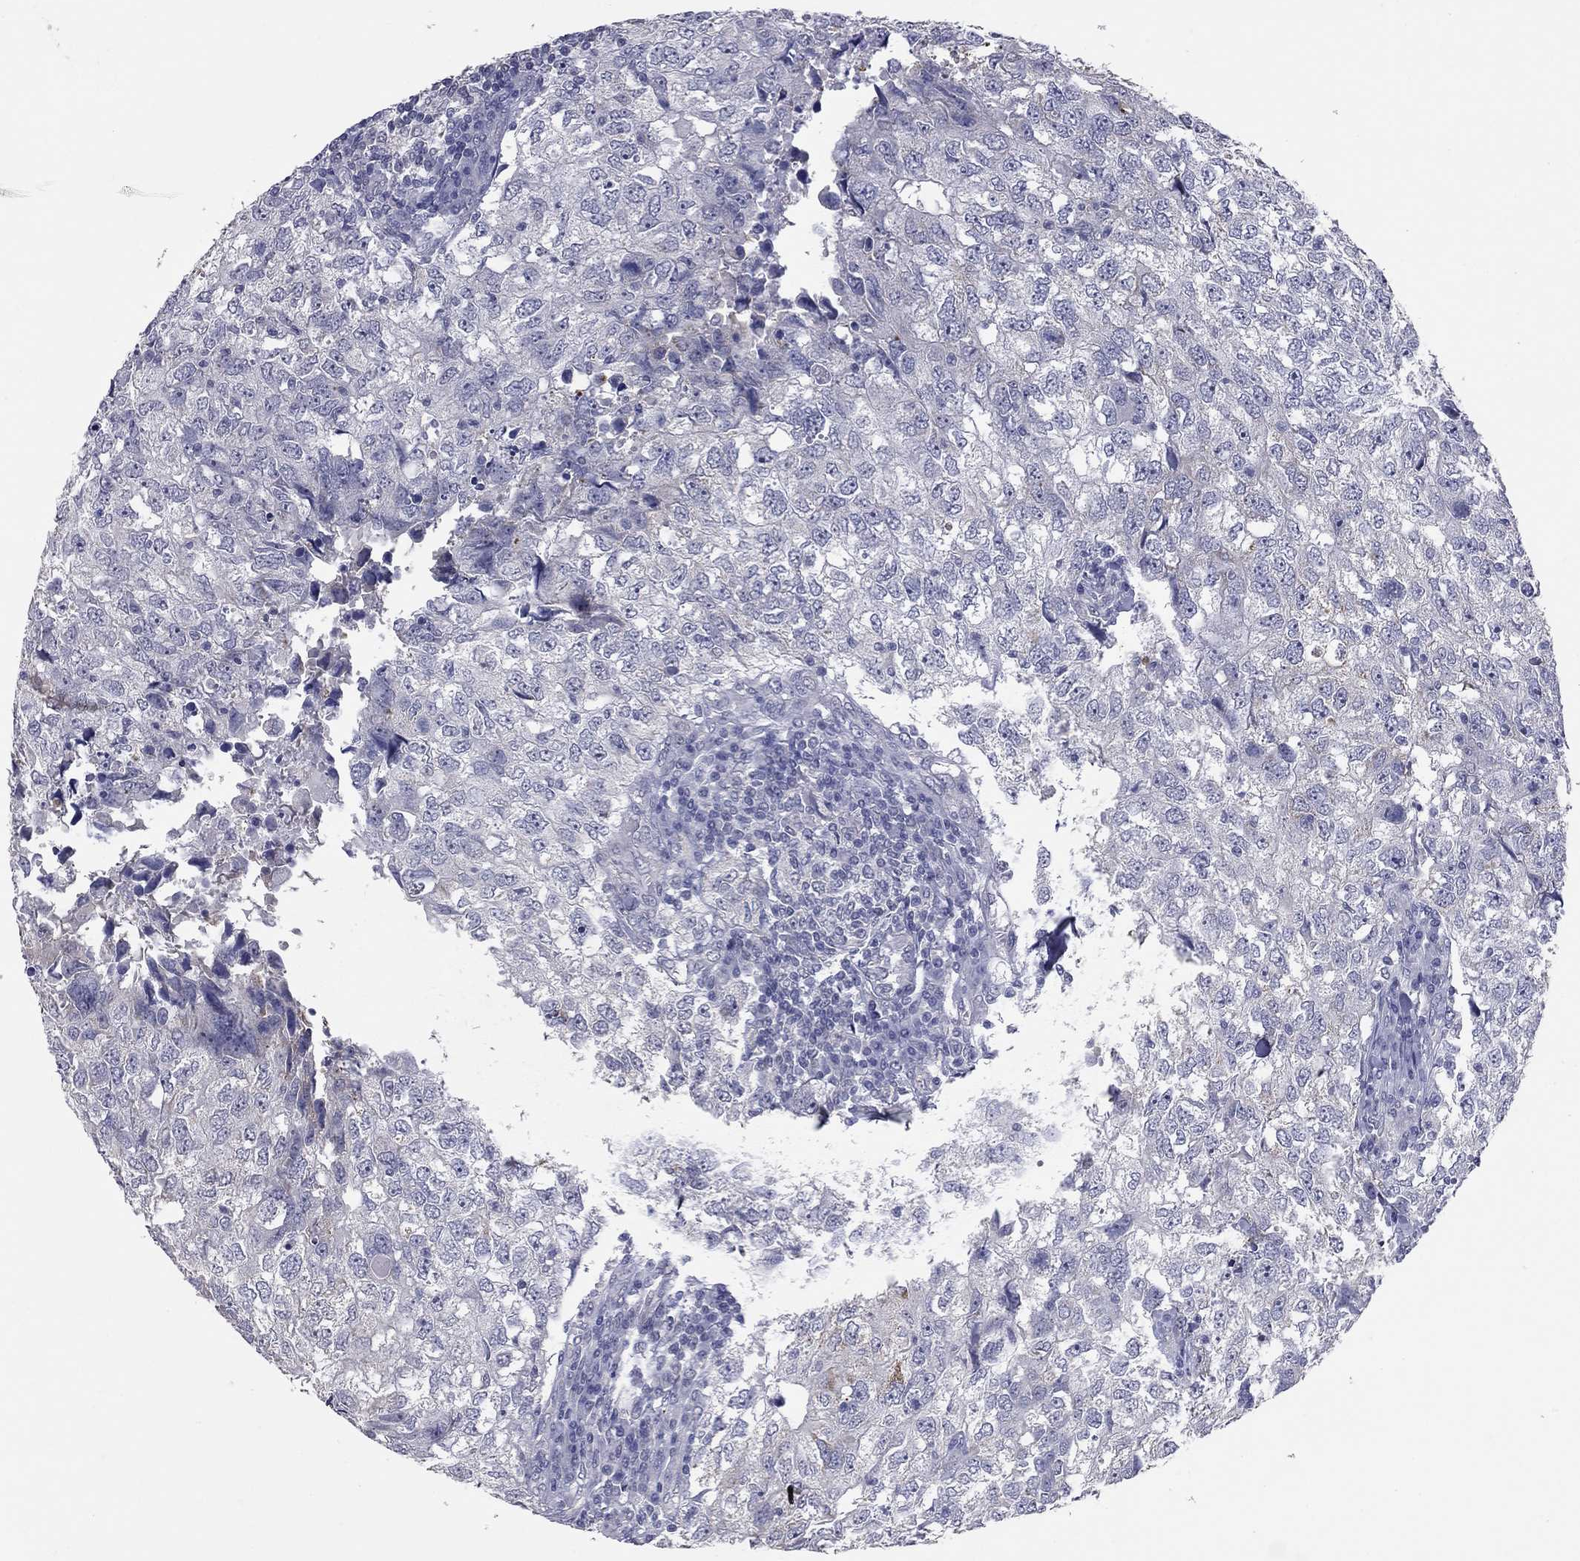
{"staining": {"intensity": "negative", "quantity": "none", "location": "none"}, "tissue": "breast cancer", "cell_type": "Tumor cells", "image_type": "cancer", "snomed": [{"axis": "morphology", "description": "Duct carcinoma"}, {"axis": "topography", "description": "Breast"}], "caption": "Immunohistochemistry (IHC) image of neoplastic tissue: infiltrating ductal carcinoma (breast) stained with DAB reveals no significant protein positivity in tumor cells.", "gene": "SHOC2", "patient": {"sex": "female", "age": 30}}